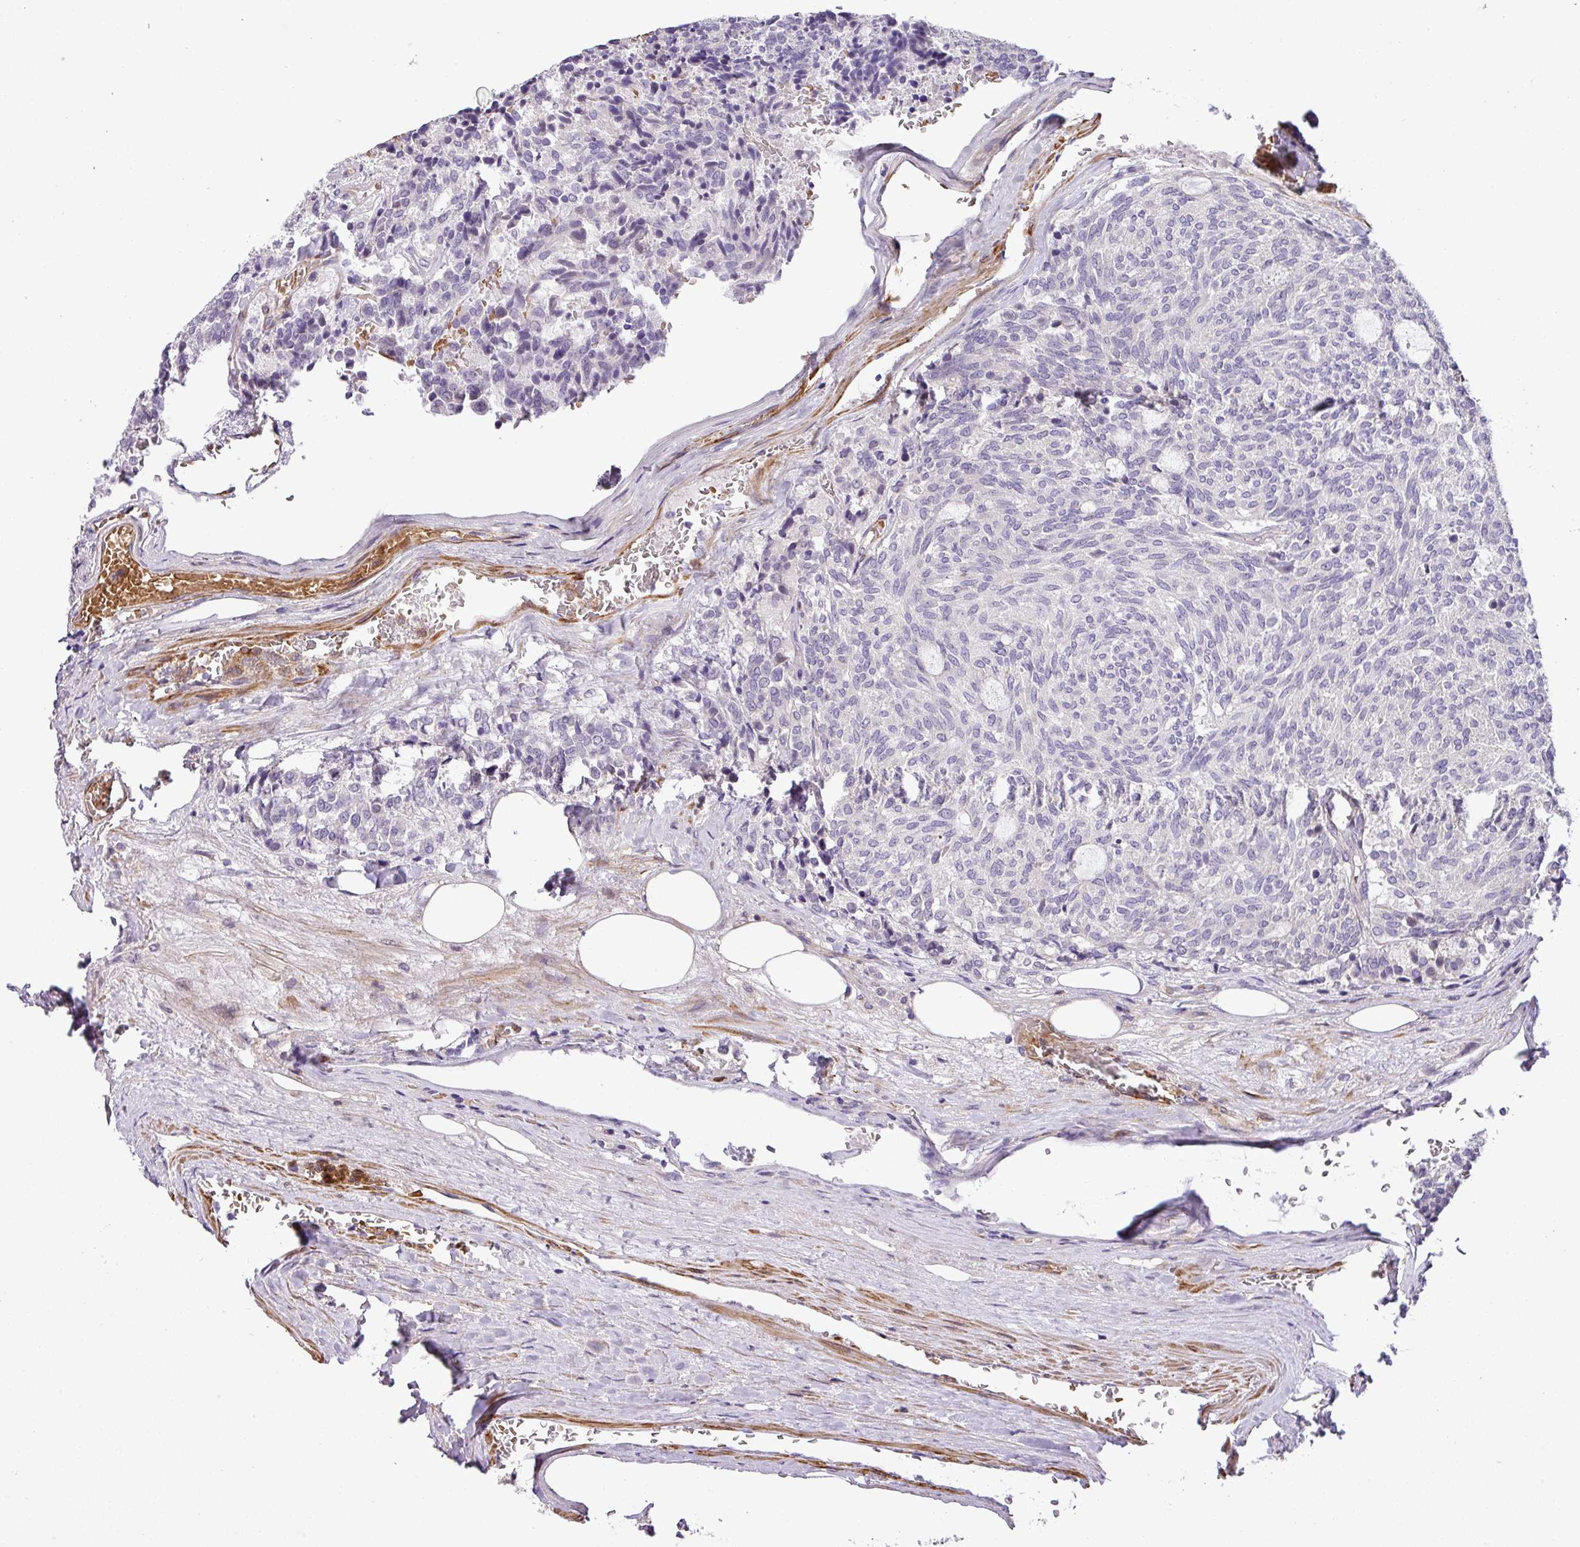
{"staining": {"intensity": "negative", "quantity": "none", "location": "none"}, "tissue": "carcinoid", "cell_type": "Tumor cells", "image_type": "cancer", "snomed": [{"axis": "morphology", "description": "Carcinoid, malignant, NOS"}, {"axis": "topography", "description": "Pancreas"}], "caption": "Human carcinoid (malignant) stained for a protein using immunohistochemistry (IHC) reveals no positivity in tumor cells.", "gene": "NBEAL2", "patient": {"sex": "female", "age": 54}}